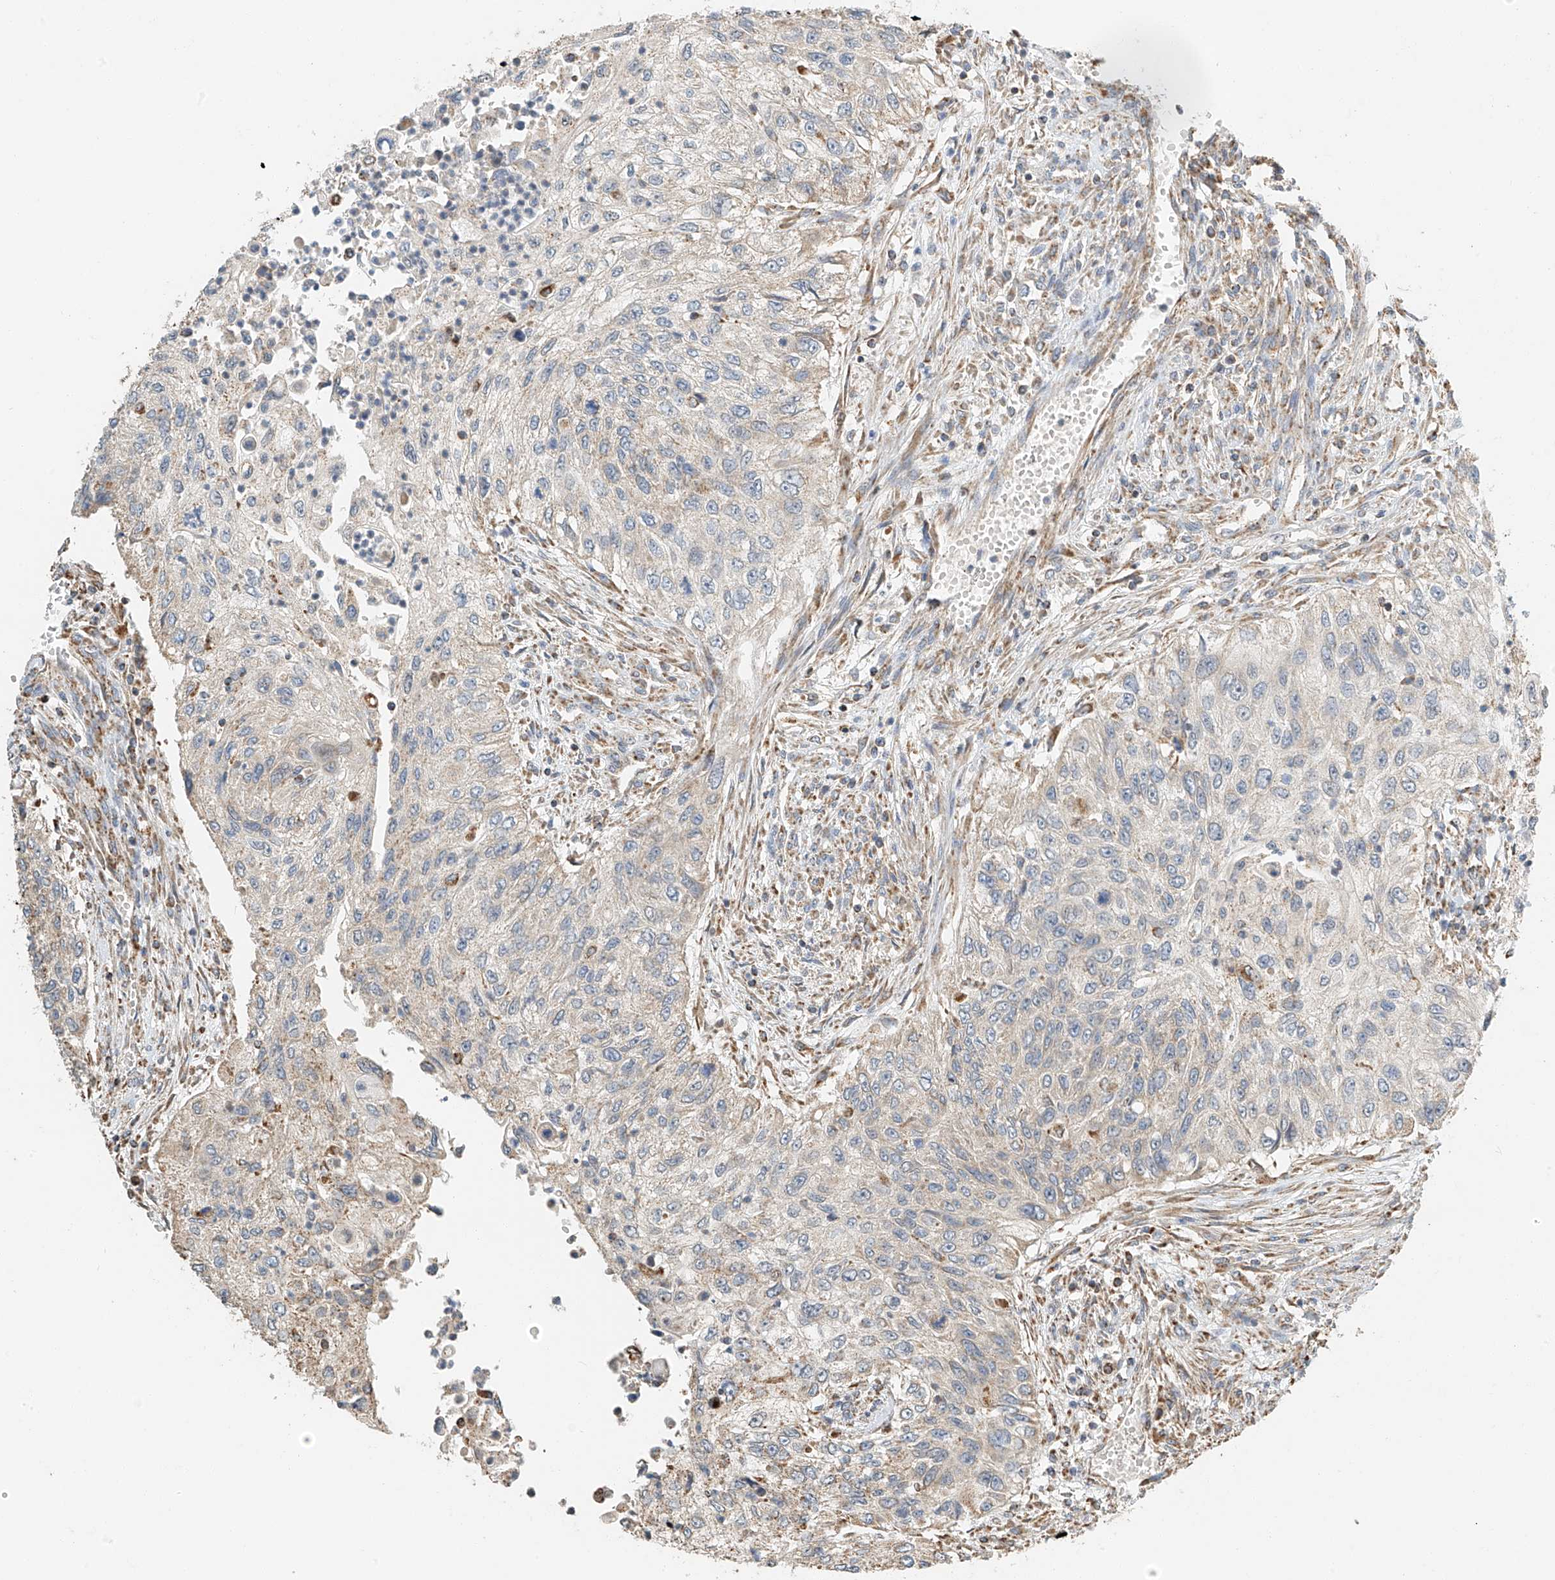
{"staining": {"intensity": "weak", "quantity": "<25%", "location": "cytoplasmic/membranous"}, "tissue": "urothelial cancer", "cell_type": "Tumor cells", "image_type": "cancer", "snomed": [{"axis": "morphology", "description": "Urothelial carcinoma, High grade"}, {"axis": "topography", "description": "Urinary bladder"}], "caption": "High power microscopy image of an immunohistochemistry (IHC) histopathology image of urothelial cancer, revealing no significant expression in tumor cells.", "gene": "YIPF7", "patient": {"sex": "female", "age": 60}}